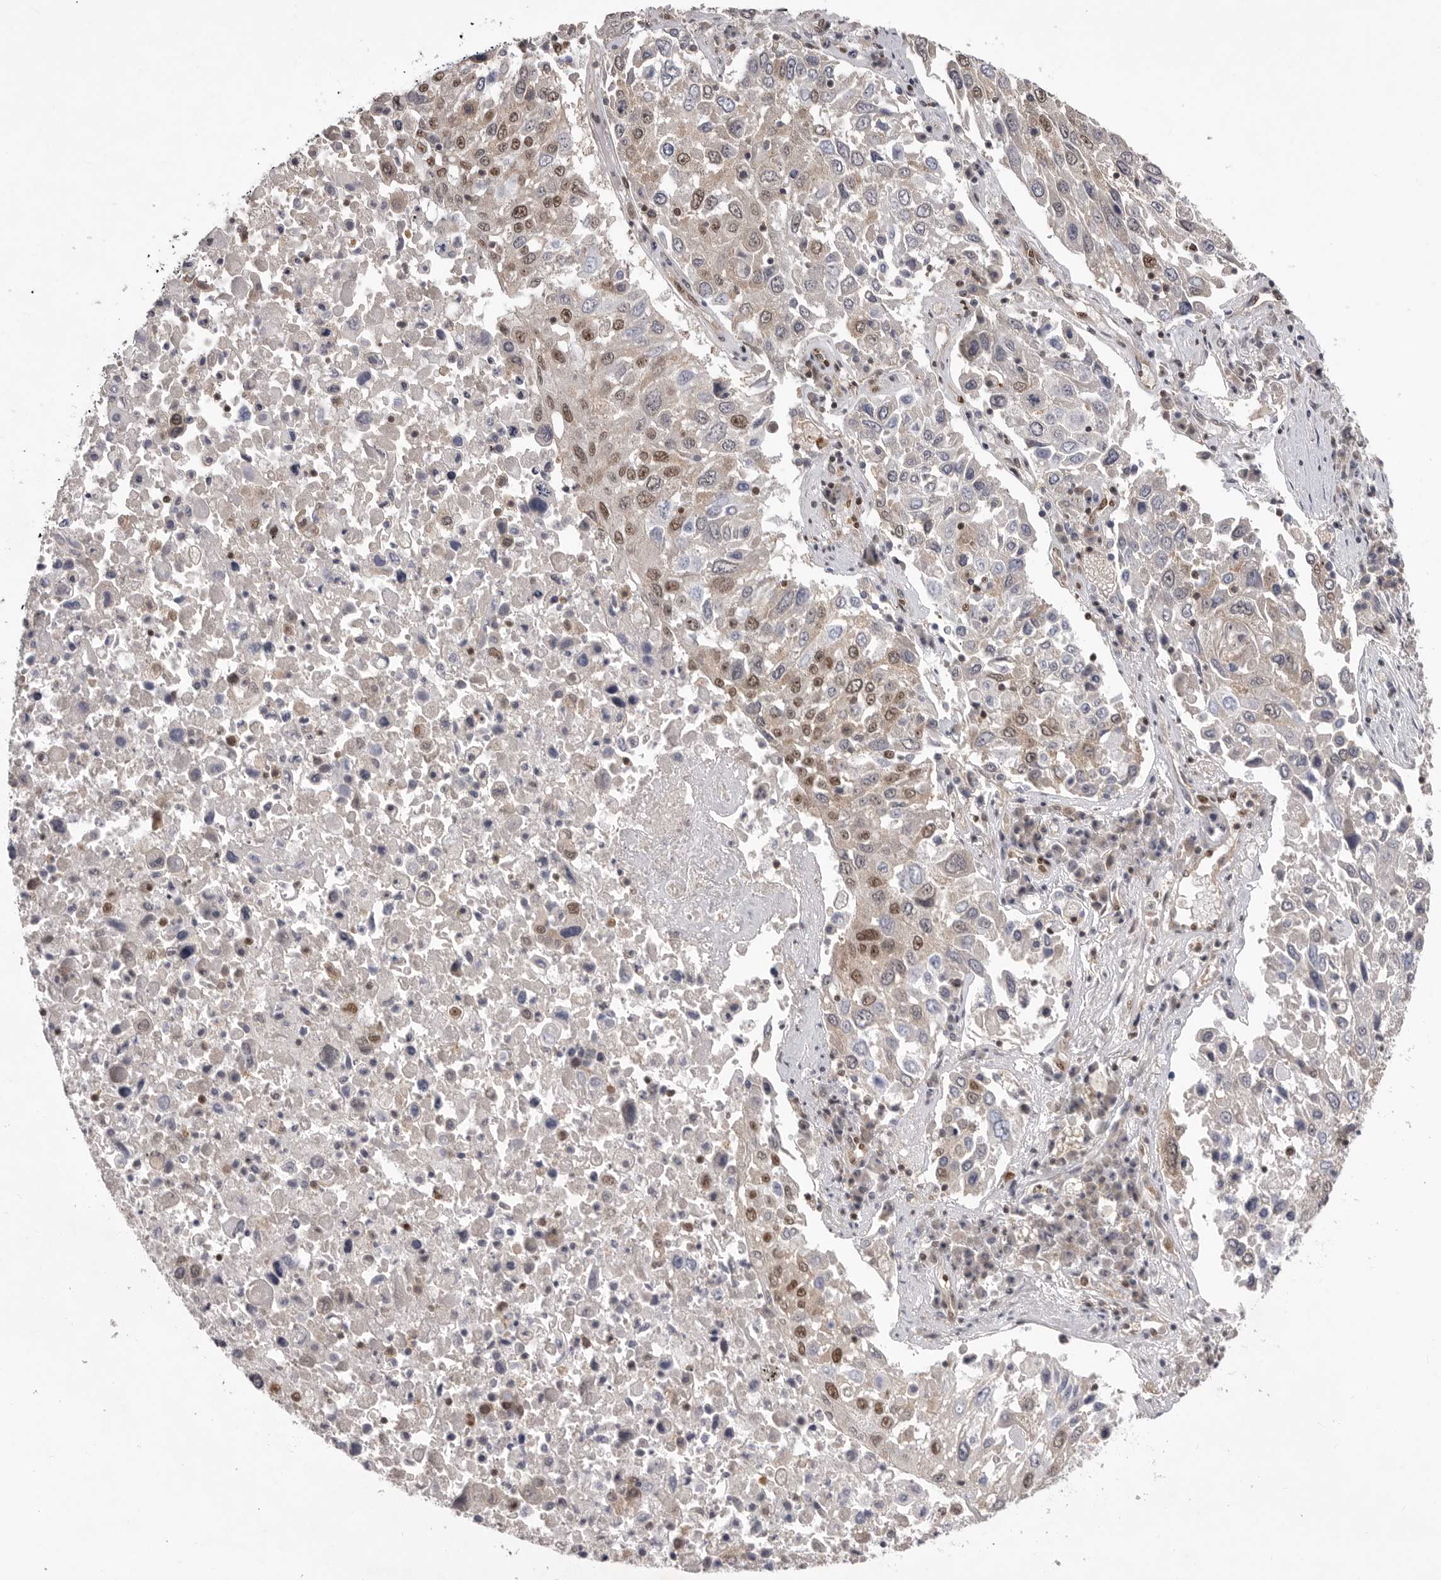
{"staining": {"intensity": "moderate", "quantity": "25%-75%", "location": "nuclear"}, "tissue": "lung cancer", "cell_type": "Tumor cells", "image_type": "cancer", "snomed": [{"axis": "morphology", "description": "Squamous cell carcinoma, NOS"}, {"axis": "topography", "description": "Lung"}], "caption": "Moderate nuclear protein expression is present in about 25%-75% of tumor cells in lung squamous cell carcinoma.", "gene": "PPP1R8", "patient": {"sex": "male", "age": 65}}